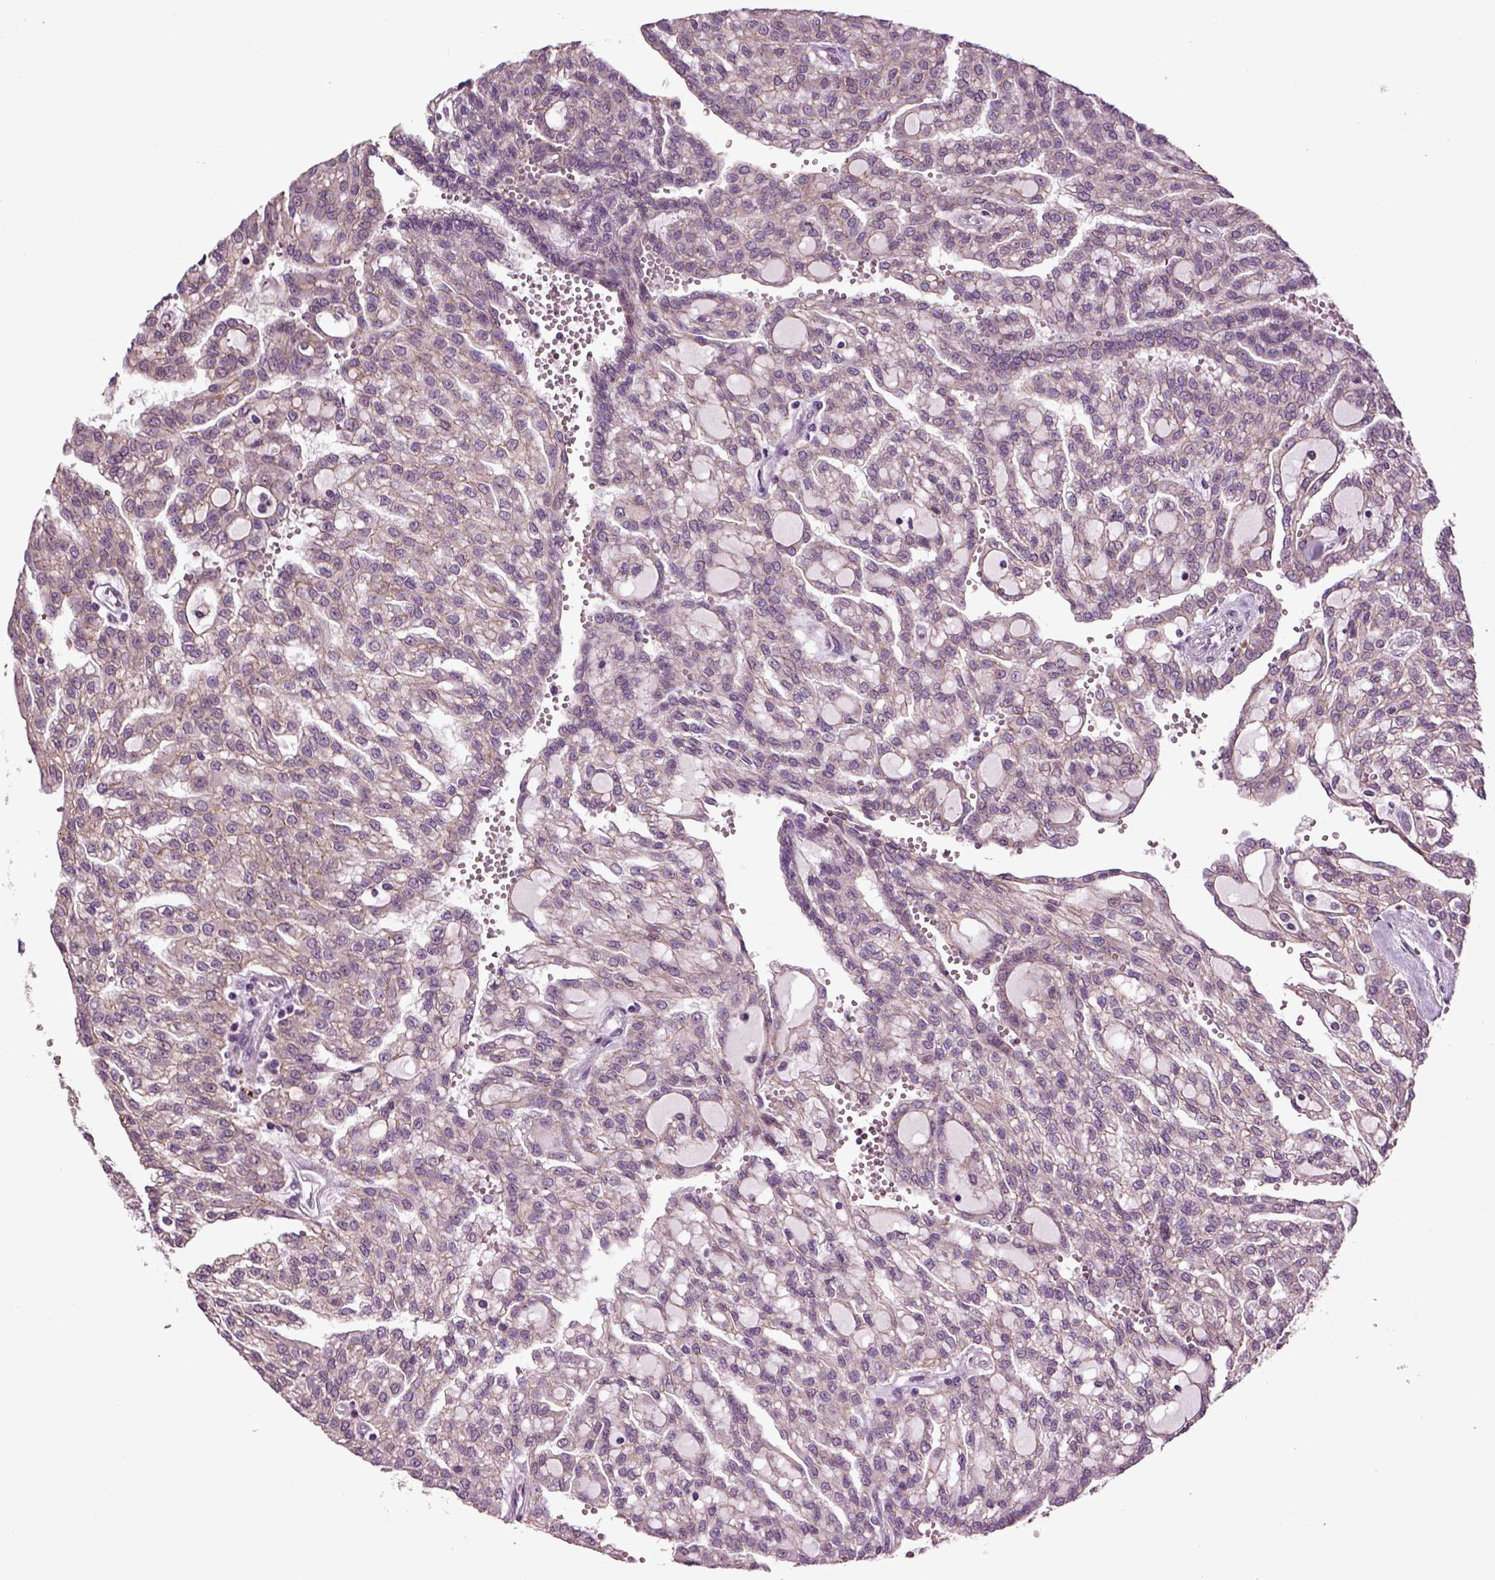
{"staining": {"intensity": "weak", "quantity": ">75%", "location": "cytoplasmic/membranous"}, "tissue": "renal cancer", "cell_type": "Tumor cells", "image_type": "cancer", "snomed": [{"axis": "morphology", "description": "Adenocarcinoma, NOS"}, {"axis": "topography", "description": "Kidney"}], "caption": "Immunohistochemistry (DAB (3,3'-diaminobenzidine)) staining of renal cancer (adenocarcinoma) shows weak cytoplasmic/membranous protein expression in approximately >75% of tumor cells.", "gene": "SLC17A6", "patient": {"sex": "male", "age": 63}}